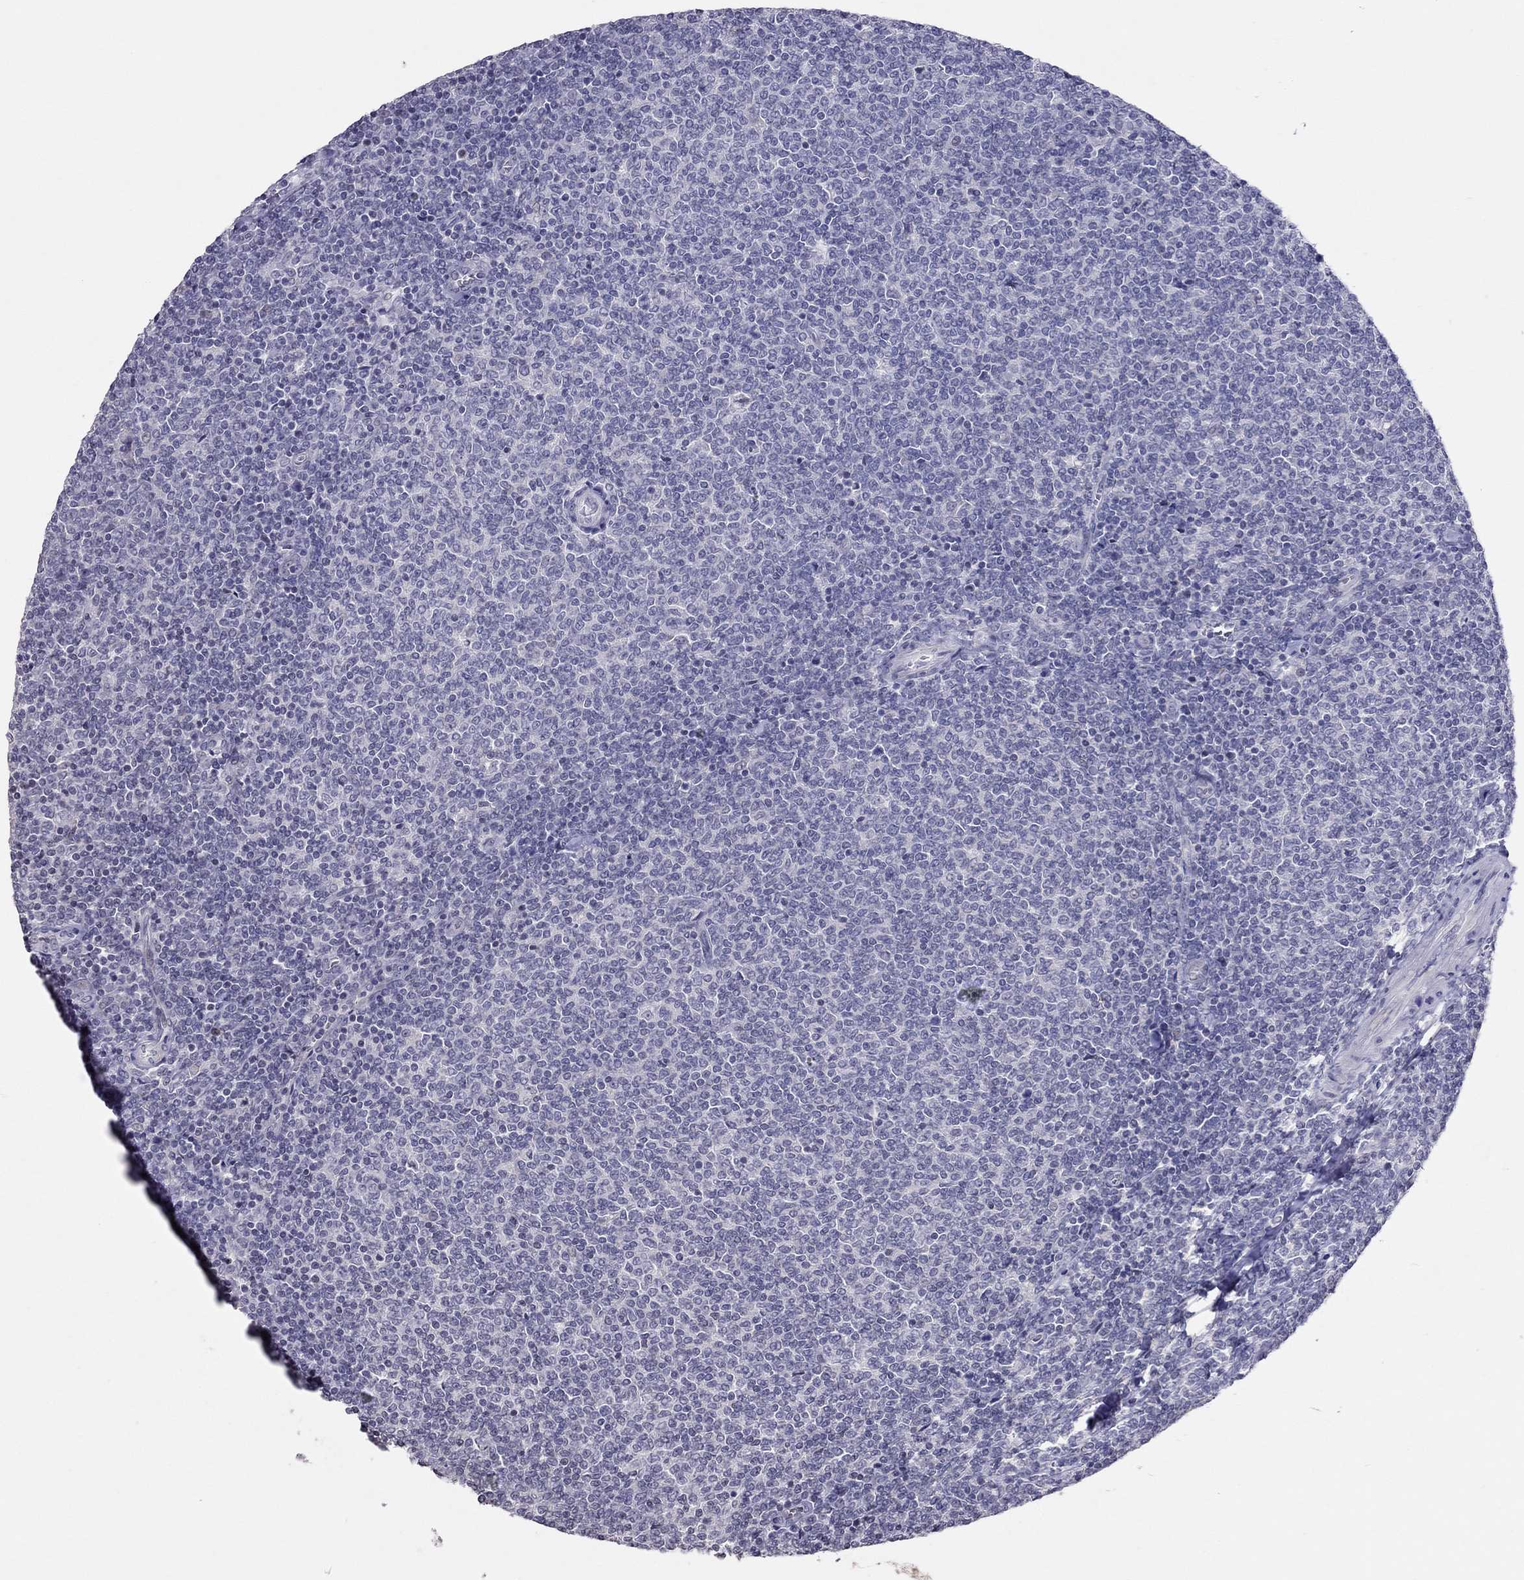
{"staining": {"intensity": "negative", "quantity": "none", "location": "none"}, "tissue": "lymphoma", "cell_type": "Tumor cells", "image_type": "cancer", "snomed": [{"axis": "morphology", "description": "Malignant lymphoma, non-Hodgkin's type, Low grade"}, {"axis": "topography", "description": "Lymph node"}], "caption": "Immunohistochemistry (IHC) micrograph of neoplastic tissue: low-grade malignant lymphoma, non-Hodgkin's type stained with DAB demonstrates no significant protein positivity in tumor cells.", "gene": "TSHB", "patient": {"sex": "male", "age": 52}}